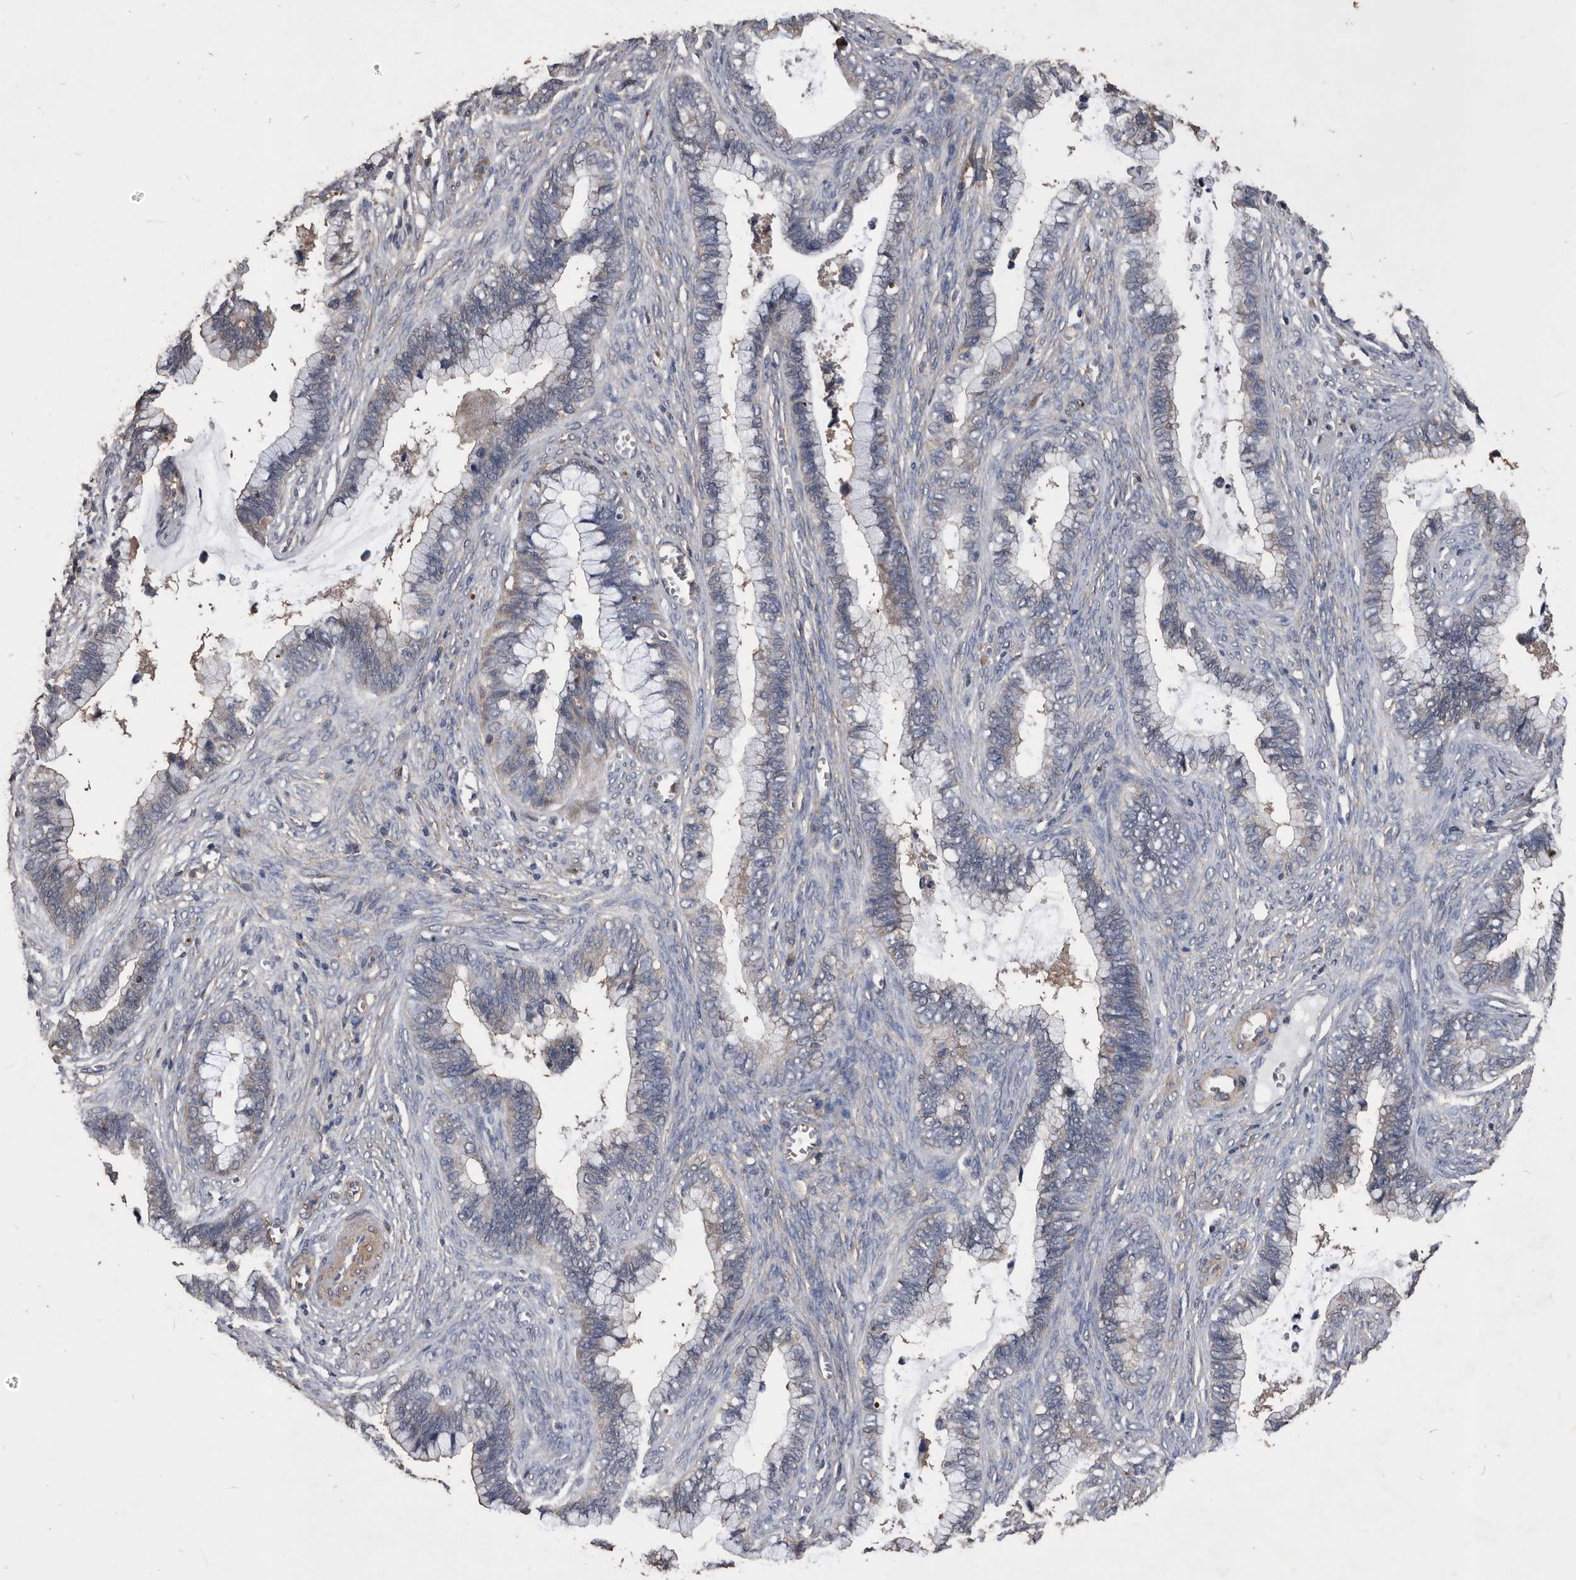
{"staining": {"intensity": "weak", "quantity": "<25%", "location": "cytoplasmic/membranous"}, "tissue": "cervical cancer", "cell_type": "Tumor cells", "image_type": "cancer", "snomed": [{"axis": "morphology", "description": "Adenocarcinoma, NOS"}, {"axis": "topography", "description": "Cervix"}], "caption": "Adenocarcinoma (cervical) stained for a protein using immunohistochemistry shows no staining tumor cells.", "gene": "NRBP1", "patient": {"sex": "female", "age": 44}}